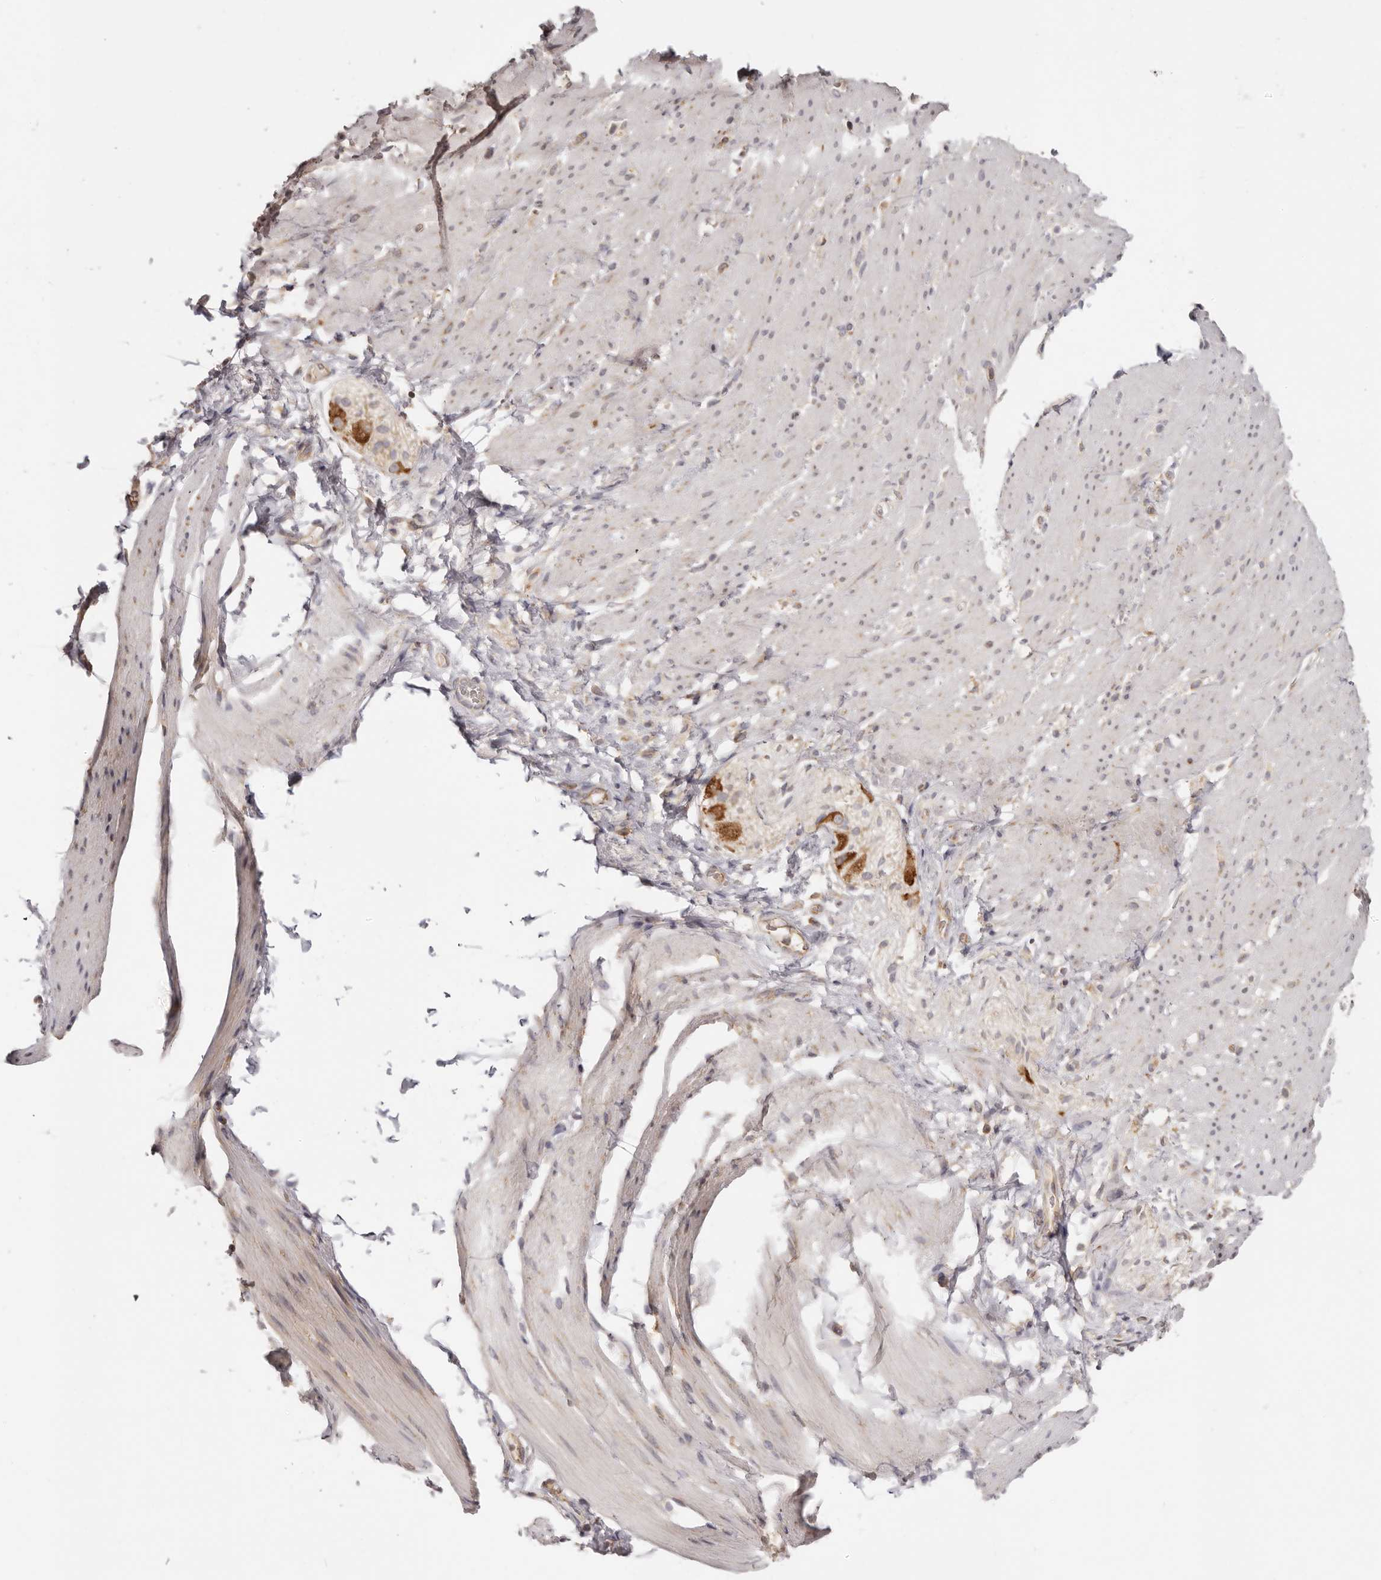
{"staining": {"intensity": "weak", "quantity": "<25%", "location": "cytoplasmic/membranous"}, "tissue": "smooth muscle", "cell_type": "Smooth muscle cells", "image_type": "normal", "snomed": [{"axis": "morphology", "description": "Normal tissue, NOS"}, {"axis": "topography", "description": "Smooth muscle"}, {"axis": "topography", "description": "Small intestine"}], "caption": "IHC image of normal smooth muscle: smooth muscle stained with DAB exhibits no significant protein positivity in smooth muscle cells.", "gene": "EEF1E1", "patient": {"sex": "female", "age": 84}}